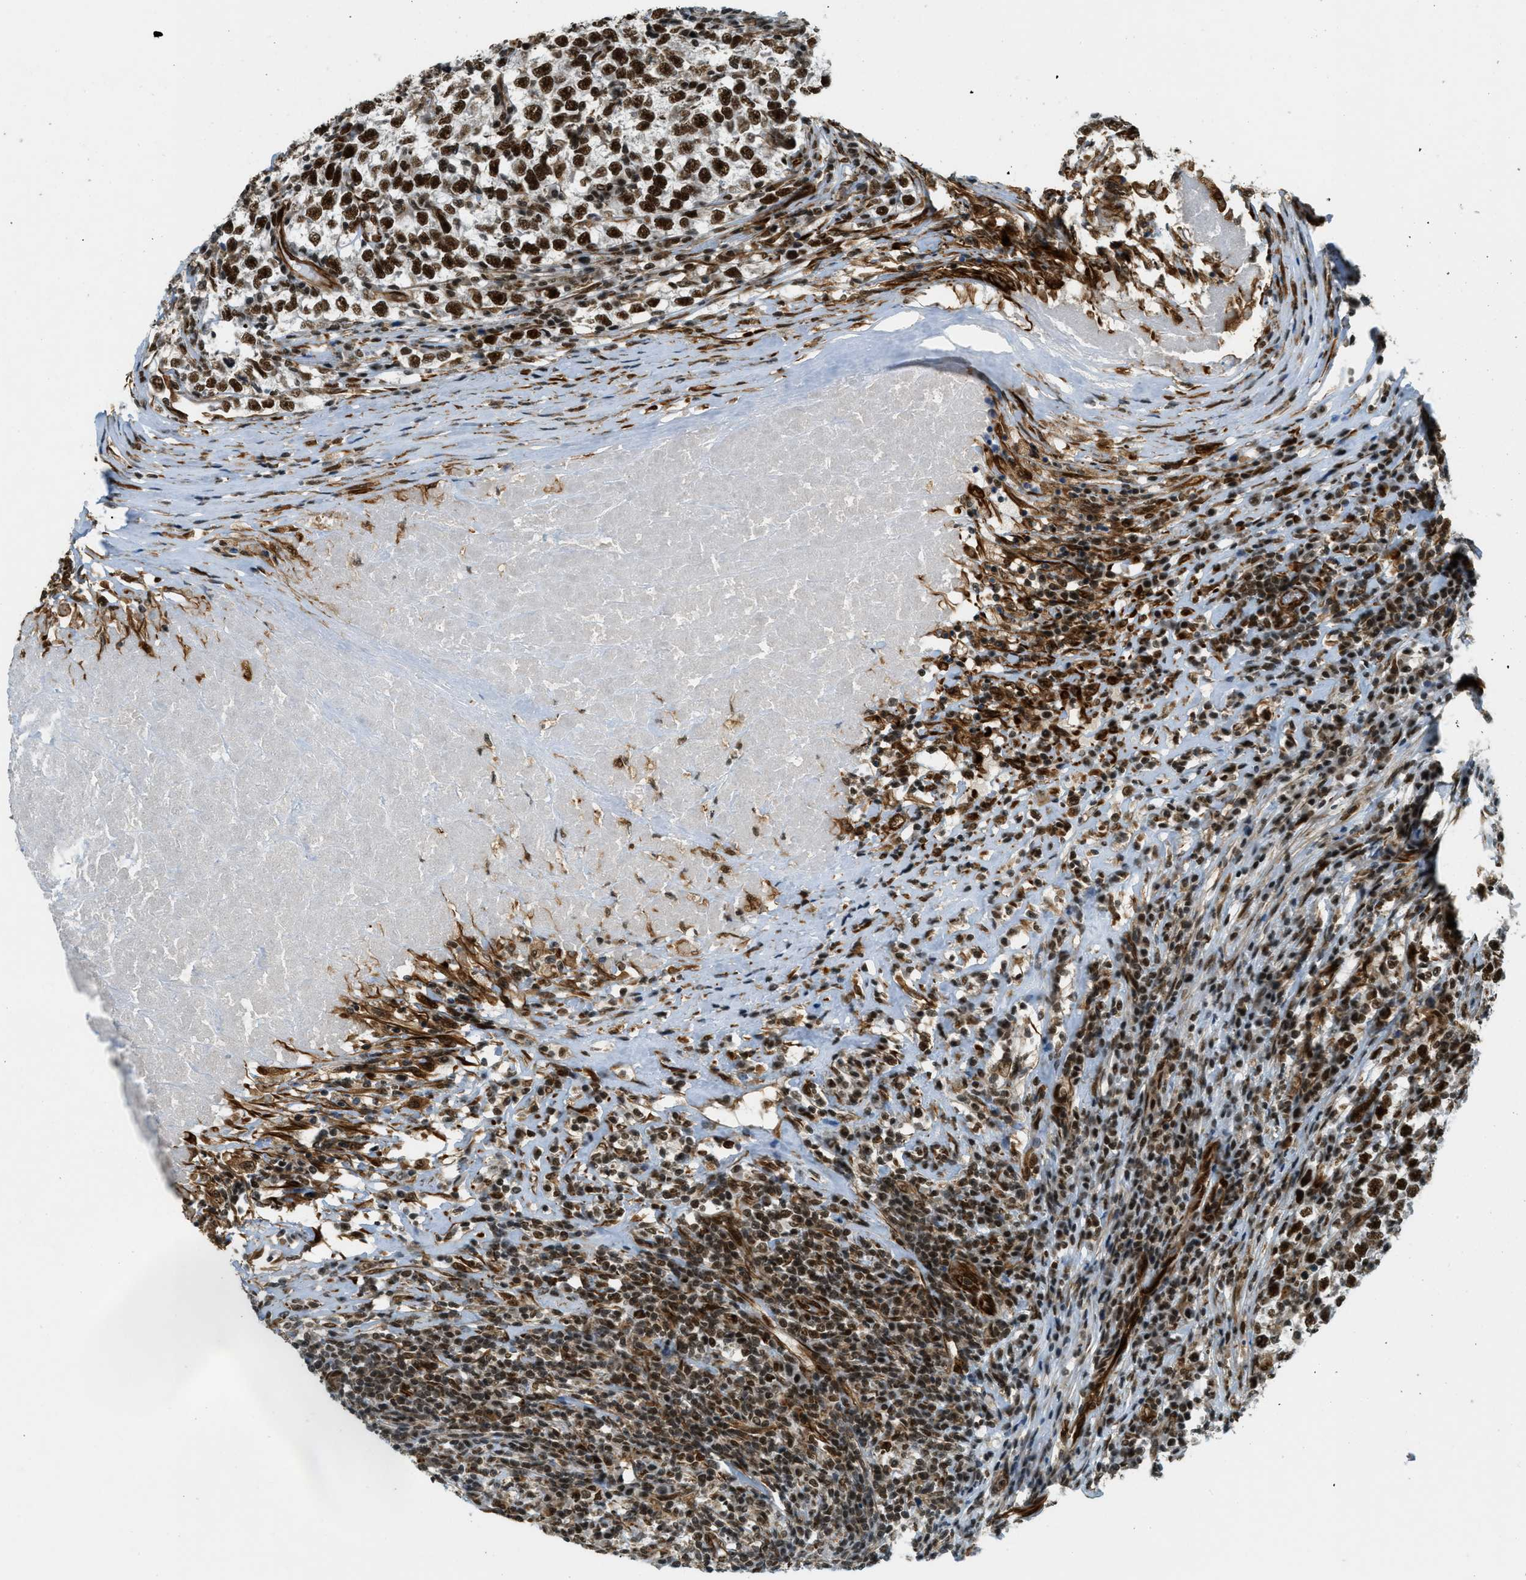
{"staining": {"intensity": "strong", "quantity": ">75%", "location": "nuclear"}, "tissue": "testis cancer", "cell_type": "Tumor cells", "image_type": "cancer", "snomed": [{"axis": "morphology", "description": "Normal tissue, NOS"}, {"axis": "morphology", "description": "Seminoma, NOS"}, {"axis": "topography", "description": "Testis"}], "caption": "IHC (DAB) staining of testis cancer demonstrates strong nuclear protein staining in approximately >75% of tumor cells.", "gene": "ZFR", "patient": {"sex": "male", "age": 43}}